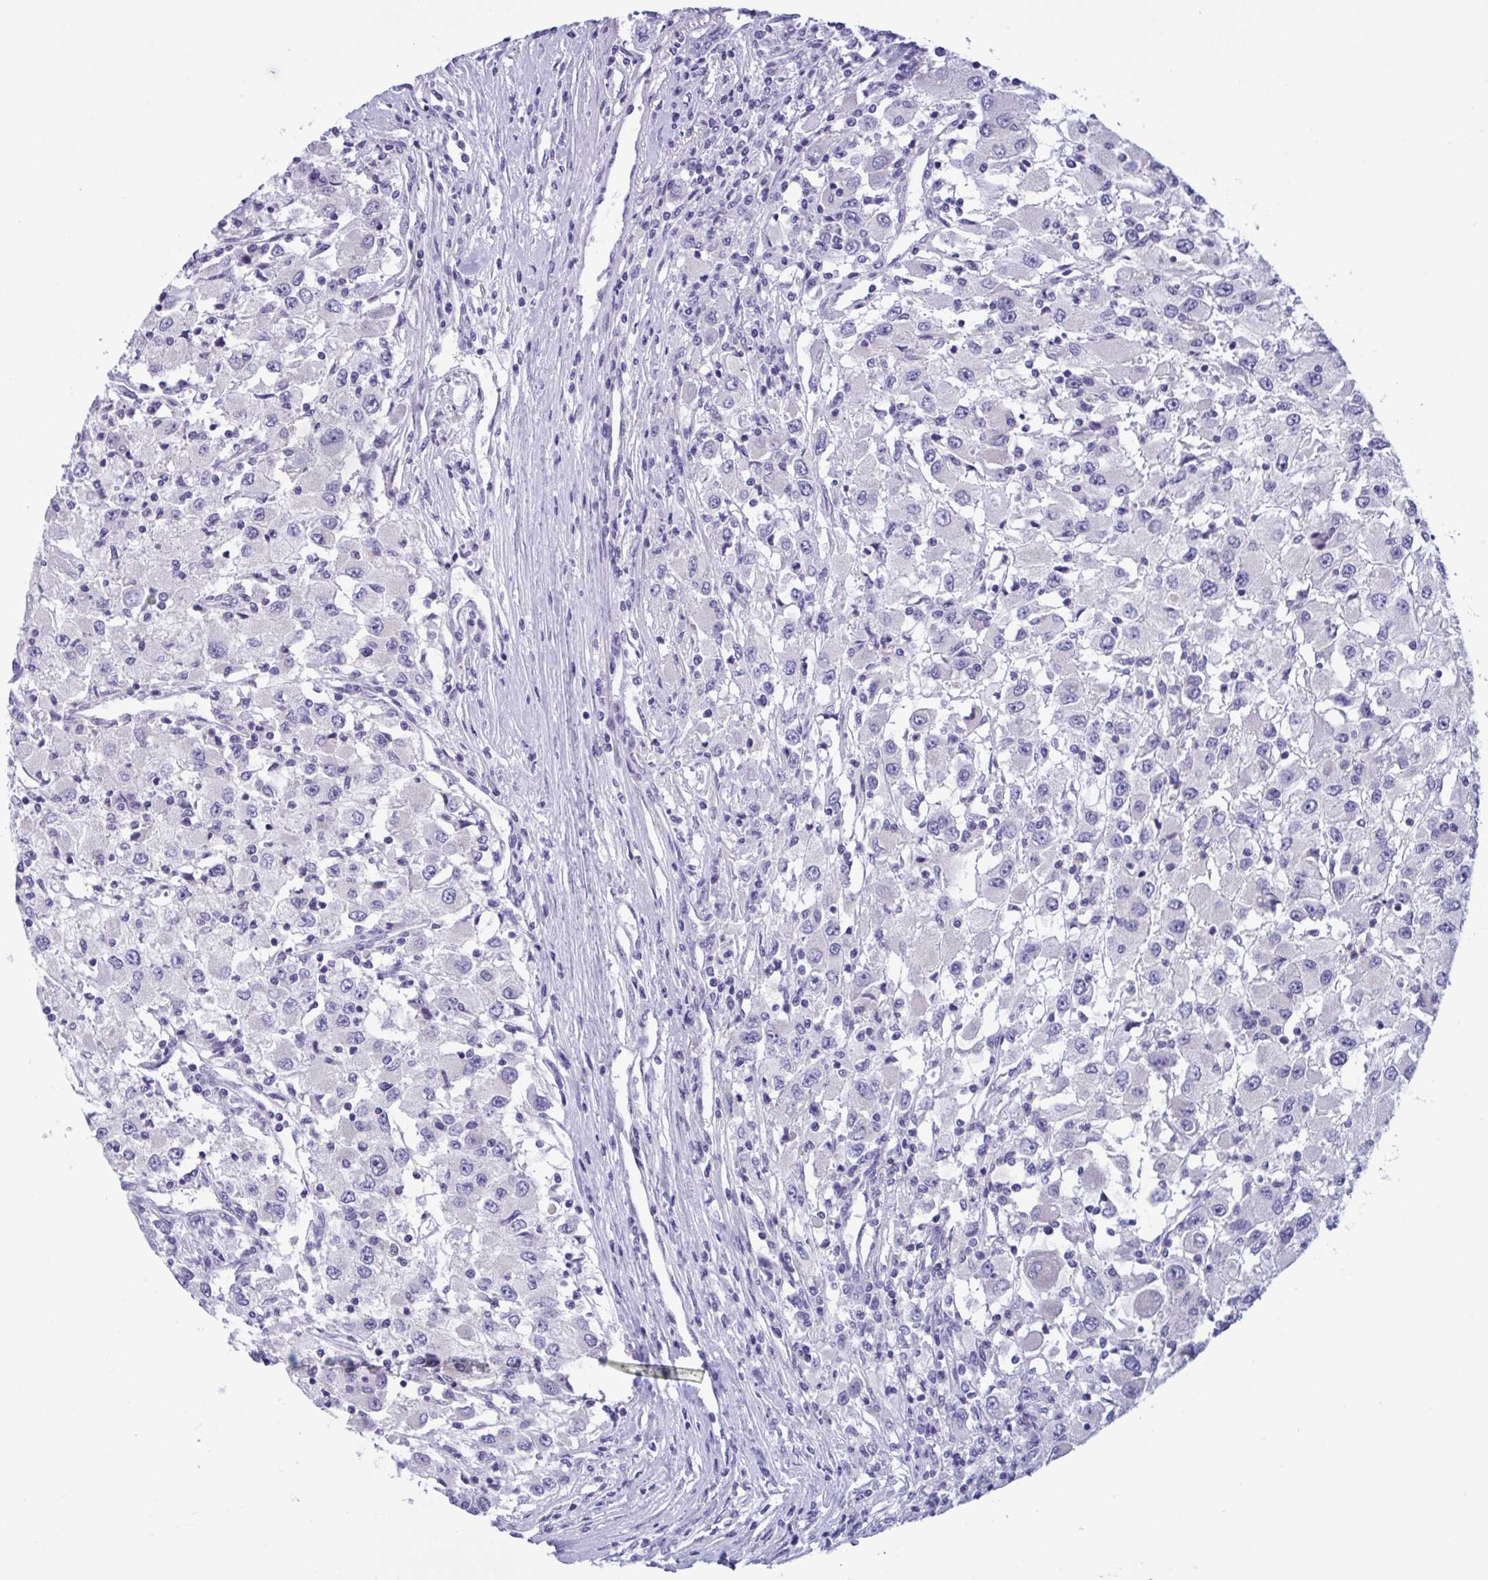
{"staining": {"intensity": "negative", "quantity": "none", "location": "none"}, "tissue": "renal cancer", "cell_type": "Tumor cells", "image_type": "cancer", "snomed": [{"axis": "morphology", "description": "Adenocarcinoma, NOS"}, {"axis": "topography", "description": "Kidney"}], "caption": "IHC of adenocarcinoma (renal) displays no expression in tumor cells.", "gene": "OXLD1", "patient": {"sex": "female", "age": 67}}